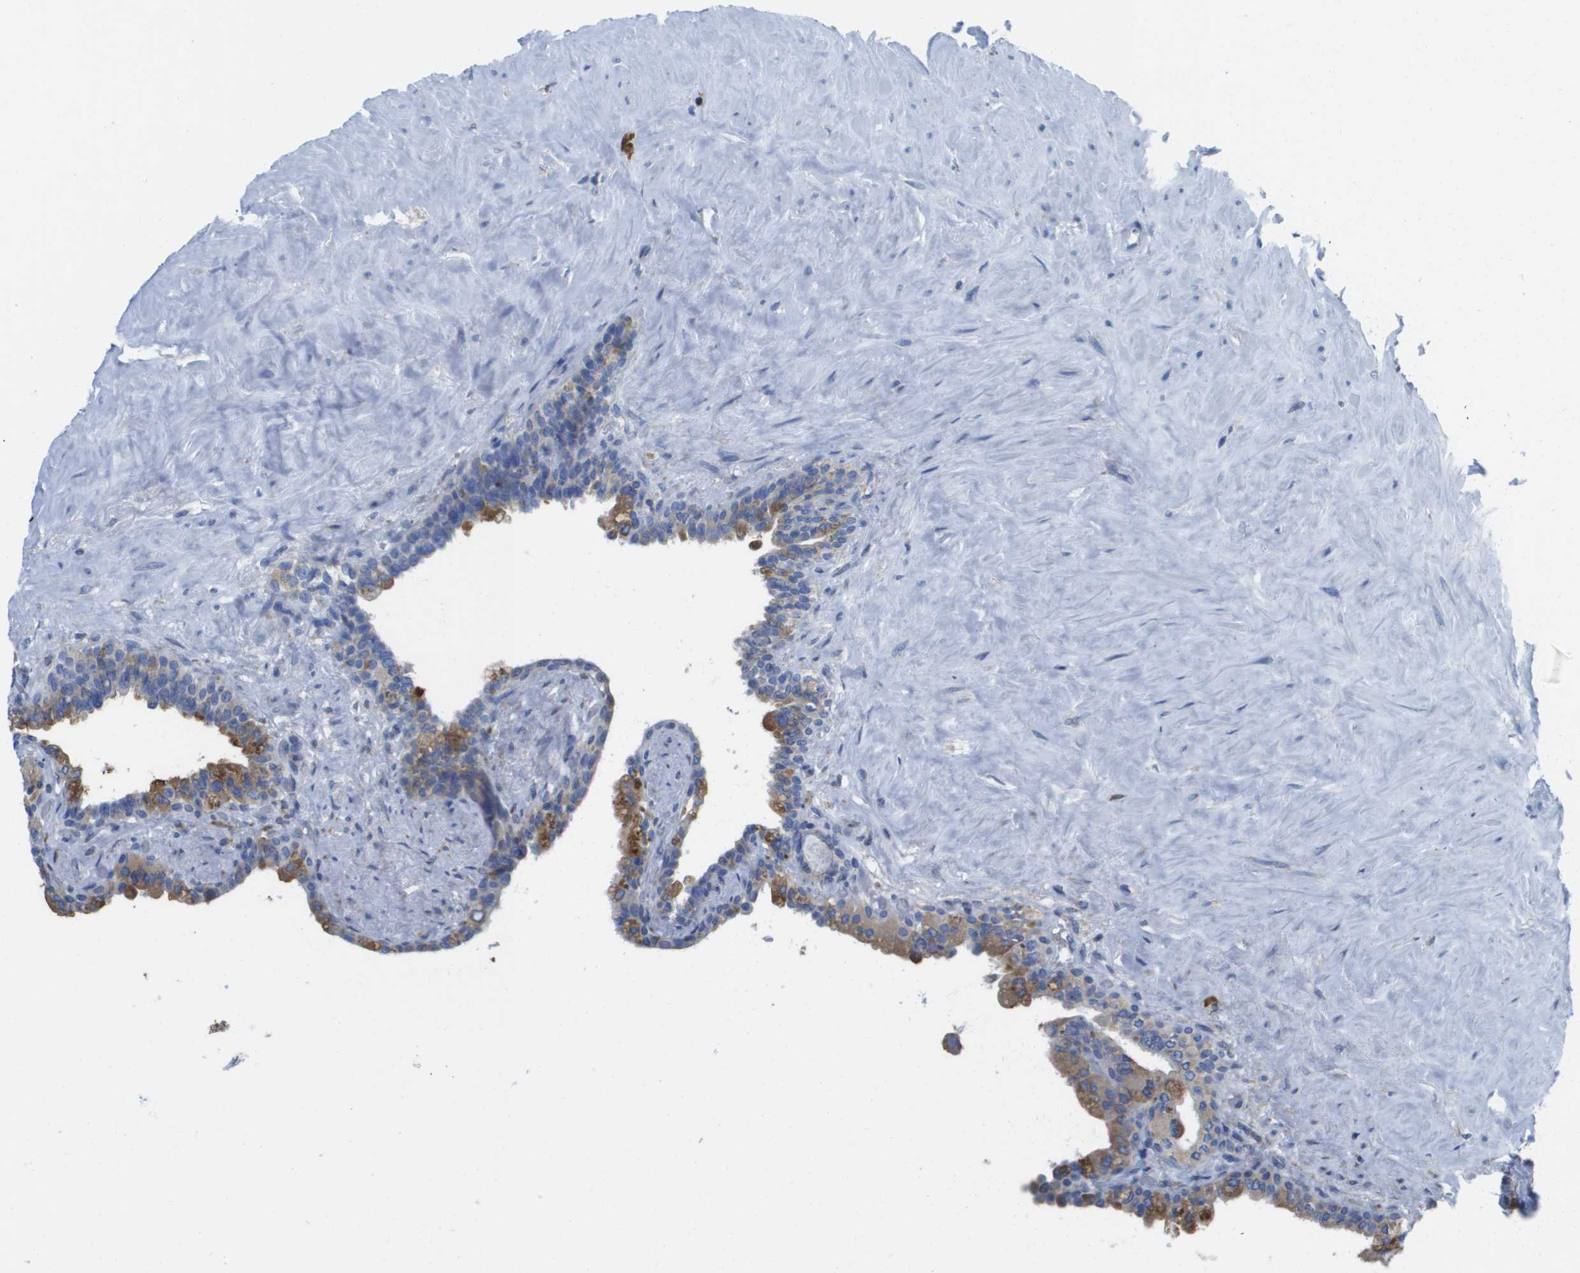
{"staining": {"intensity": "moderate", "quantity": "25%-75%", "location": "cytoplasmic/membranous"}, "tissue": "seminal vesicle", "cell_type": "Glandular cells", "image_type": "normal", "snomed": [{"axis": "morphology", "description": "Normal tissue, NOS"}, {"axis": "topography", "description": "Seminal veicle"}], "caption": "IHC histopathology image of unremarkable seminal vesicle: human seminal vesicle stained using immunohistochemistry displays medium levels of moderate protein expression localized specifically in the cytoplasmic/membranous of glandular cells, appearing as a cytoplasmic/membranous brown color.", "gene": "SDR42E1", "patient": {"sex": "male", "age": 63}}